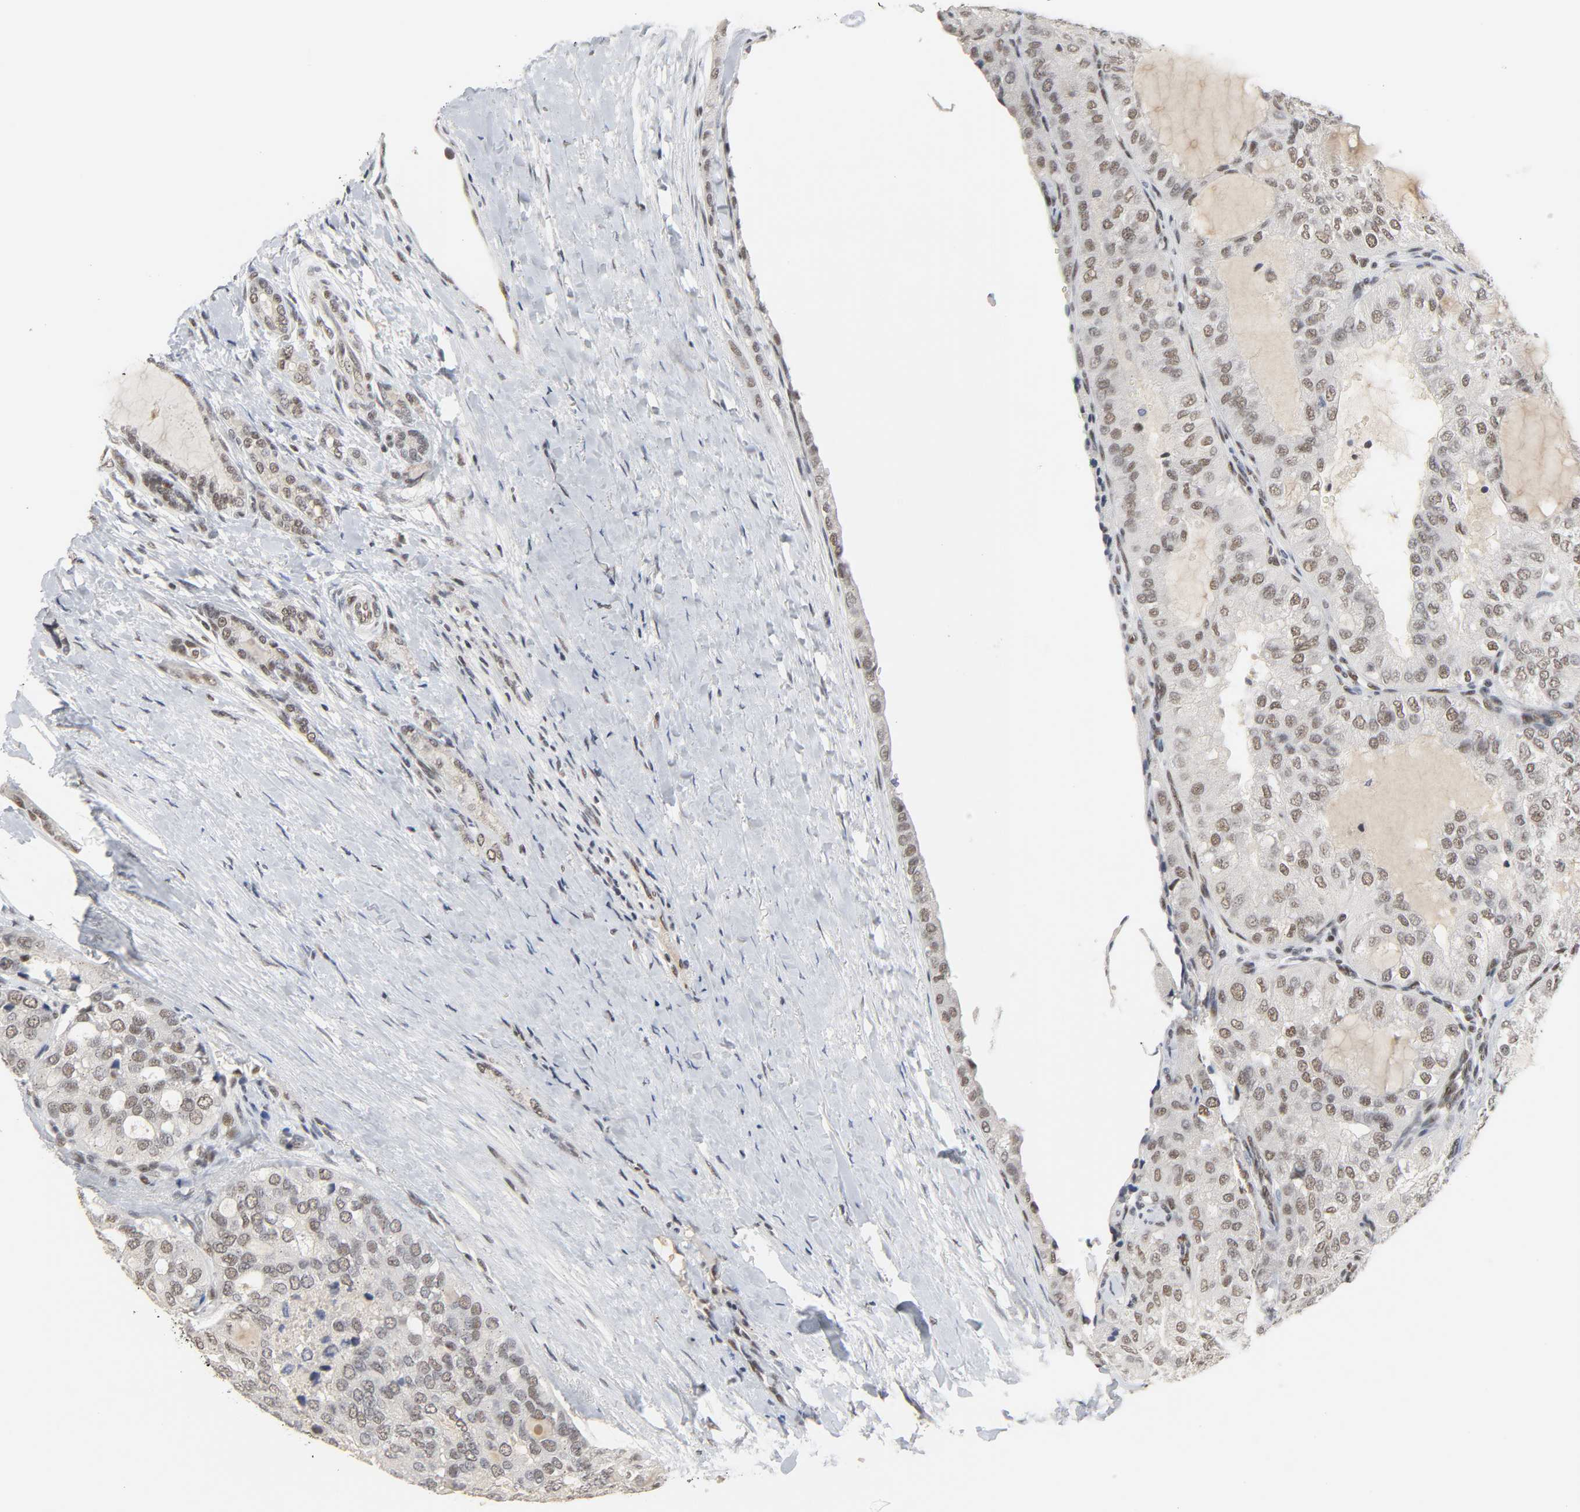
{"staining": {"intensity": "moderate", "quantity": ">75%", "location": "nuclear"}, "tissue": "thyroid cancer", "cell_type": "Tumor cells", "image_type": "cancer", "snomed": [{"axis": "morphology", "description": "Follicular adenoma carcinoma, NOS"}, {"axis": "topography", "description": "Thyroid gland"}], "caption": "Thyroid follicular adenoma carcinoma tissue reveals moderate nuclear staining in about >75% of tumor cells, visualized by immunohistochemistry.", "gene": "NCOA6", "patient": {"sex": "male", "age": 75}}